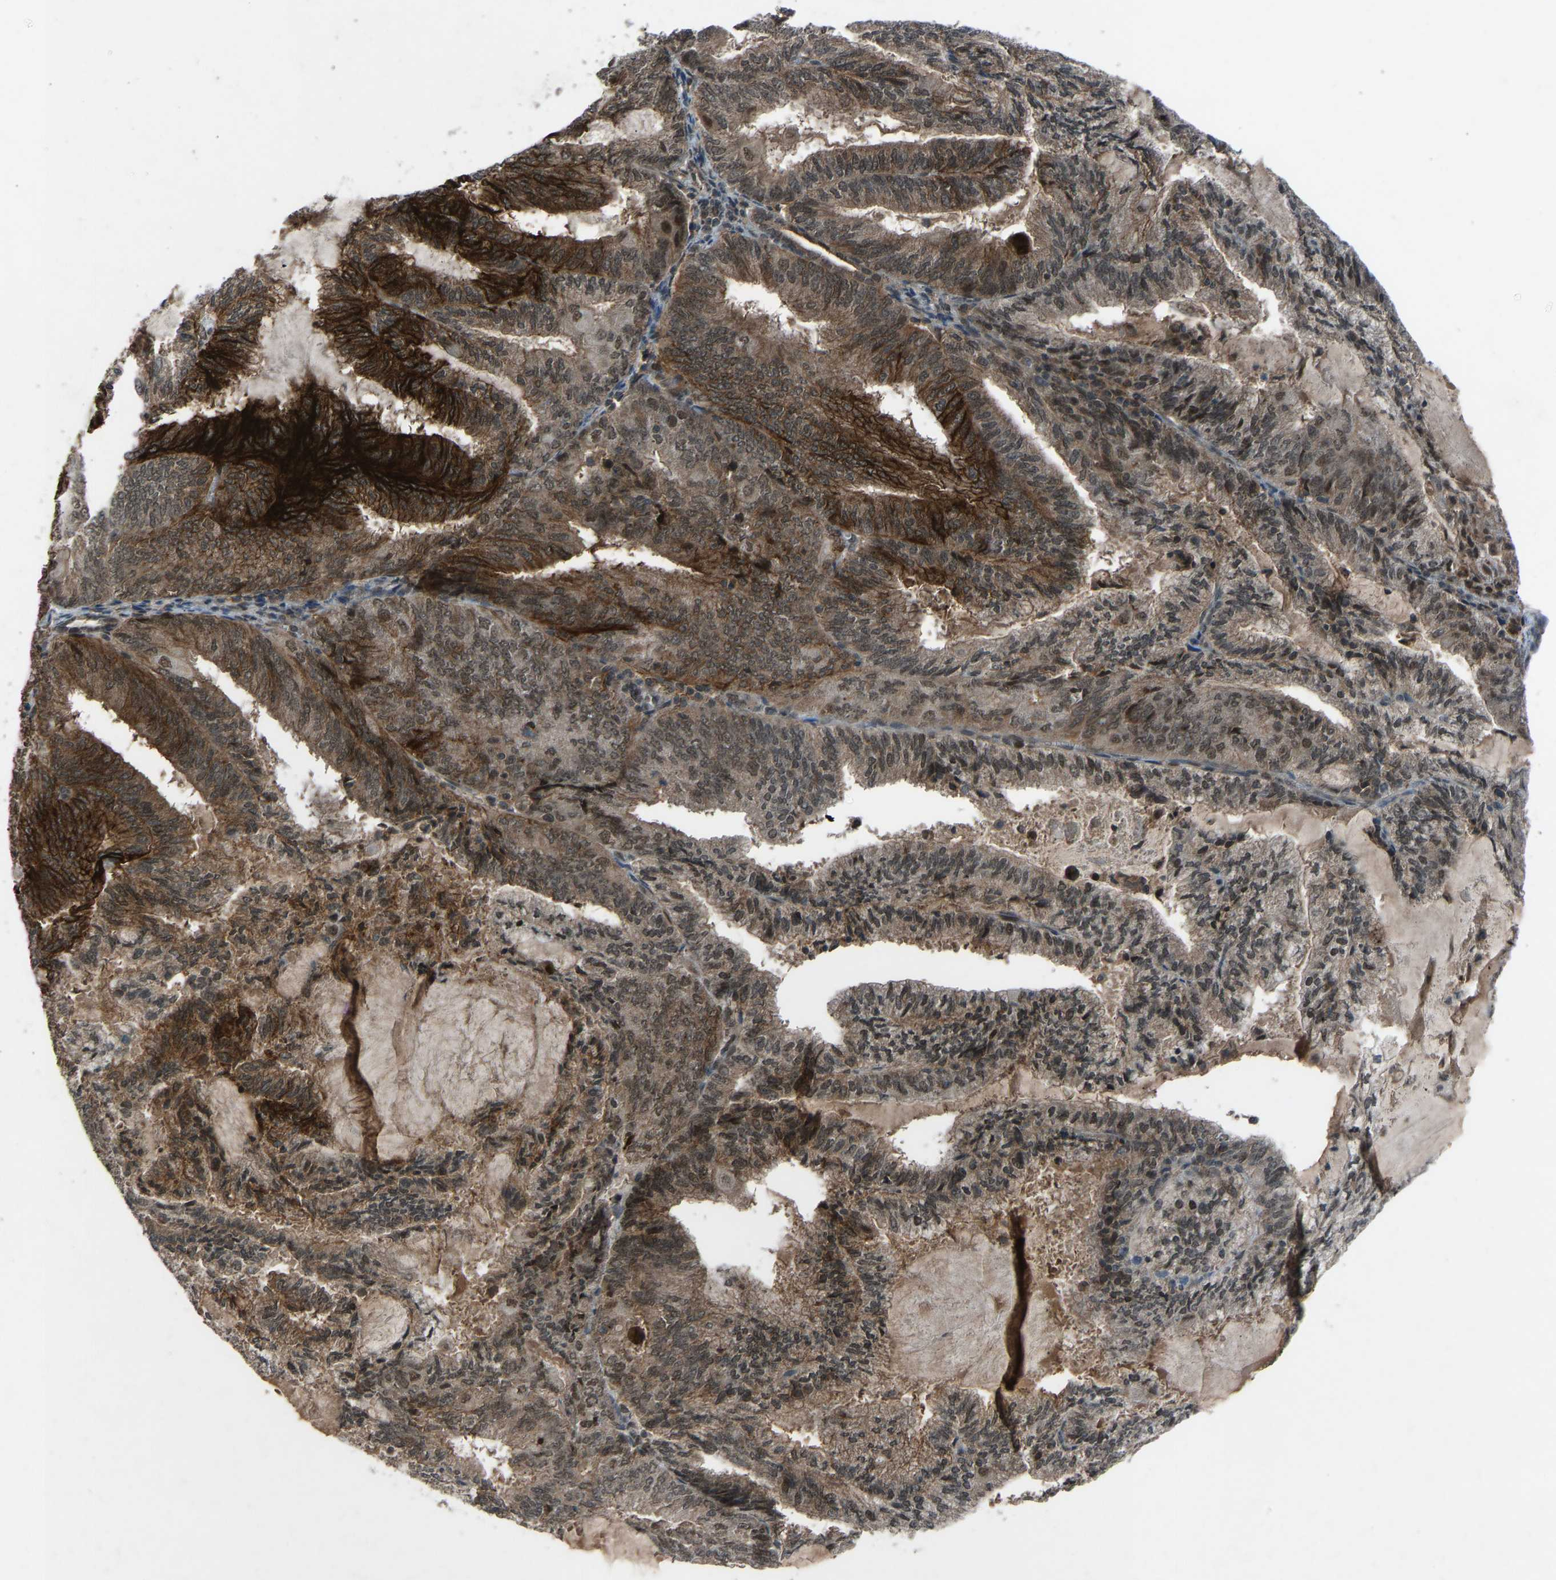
{"staining": {"intensity": "strong", "quantity": ">75%", "location": "cytoplasmic/membranous,nuclear"}, "tissue": "endometrial cancer", "cell_type": "Tumor cells", "image_type": "cancer", "snomed": [{"axis": "morphology", "description": "Adenocarcinoma, NOS"}, {"axis": "topography", "description": "Endometrium"}], "caption": "DAB (3,3'-diaminobenzidine) immunohistochemical staining of endometrial adenocarcinoma exhibits strong cytoplasmic/membranous and nuclear protein expression in approximately >75% of tumor cells.", "gene": "SLC43A1", "patient": {"sex": "female", "age": 81}}